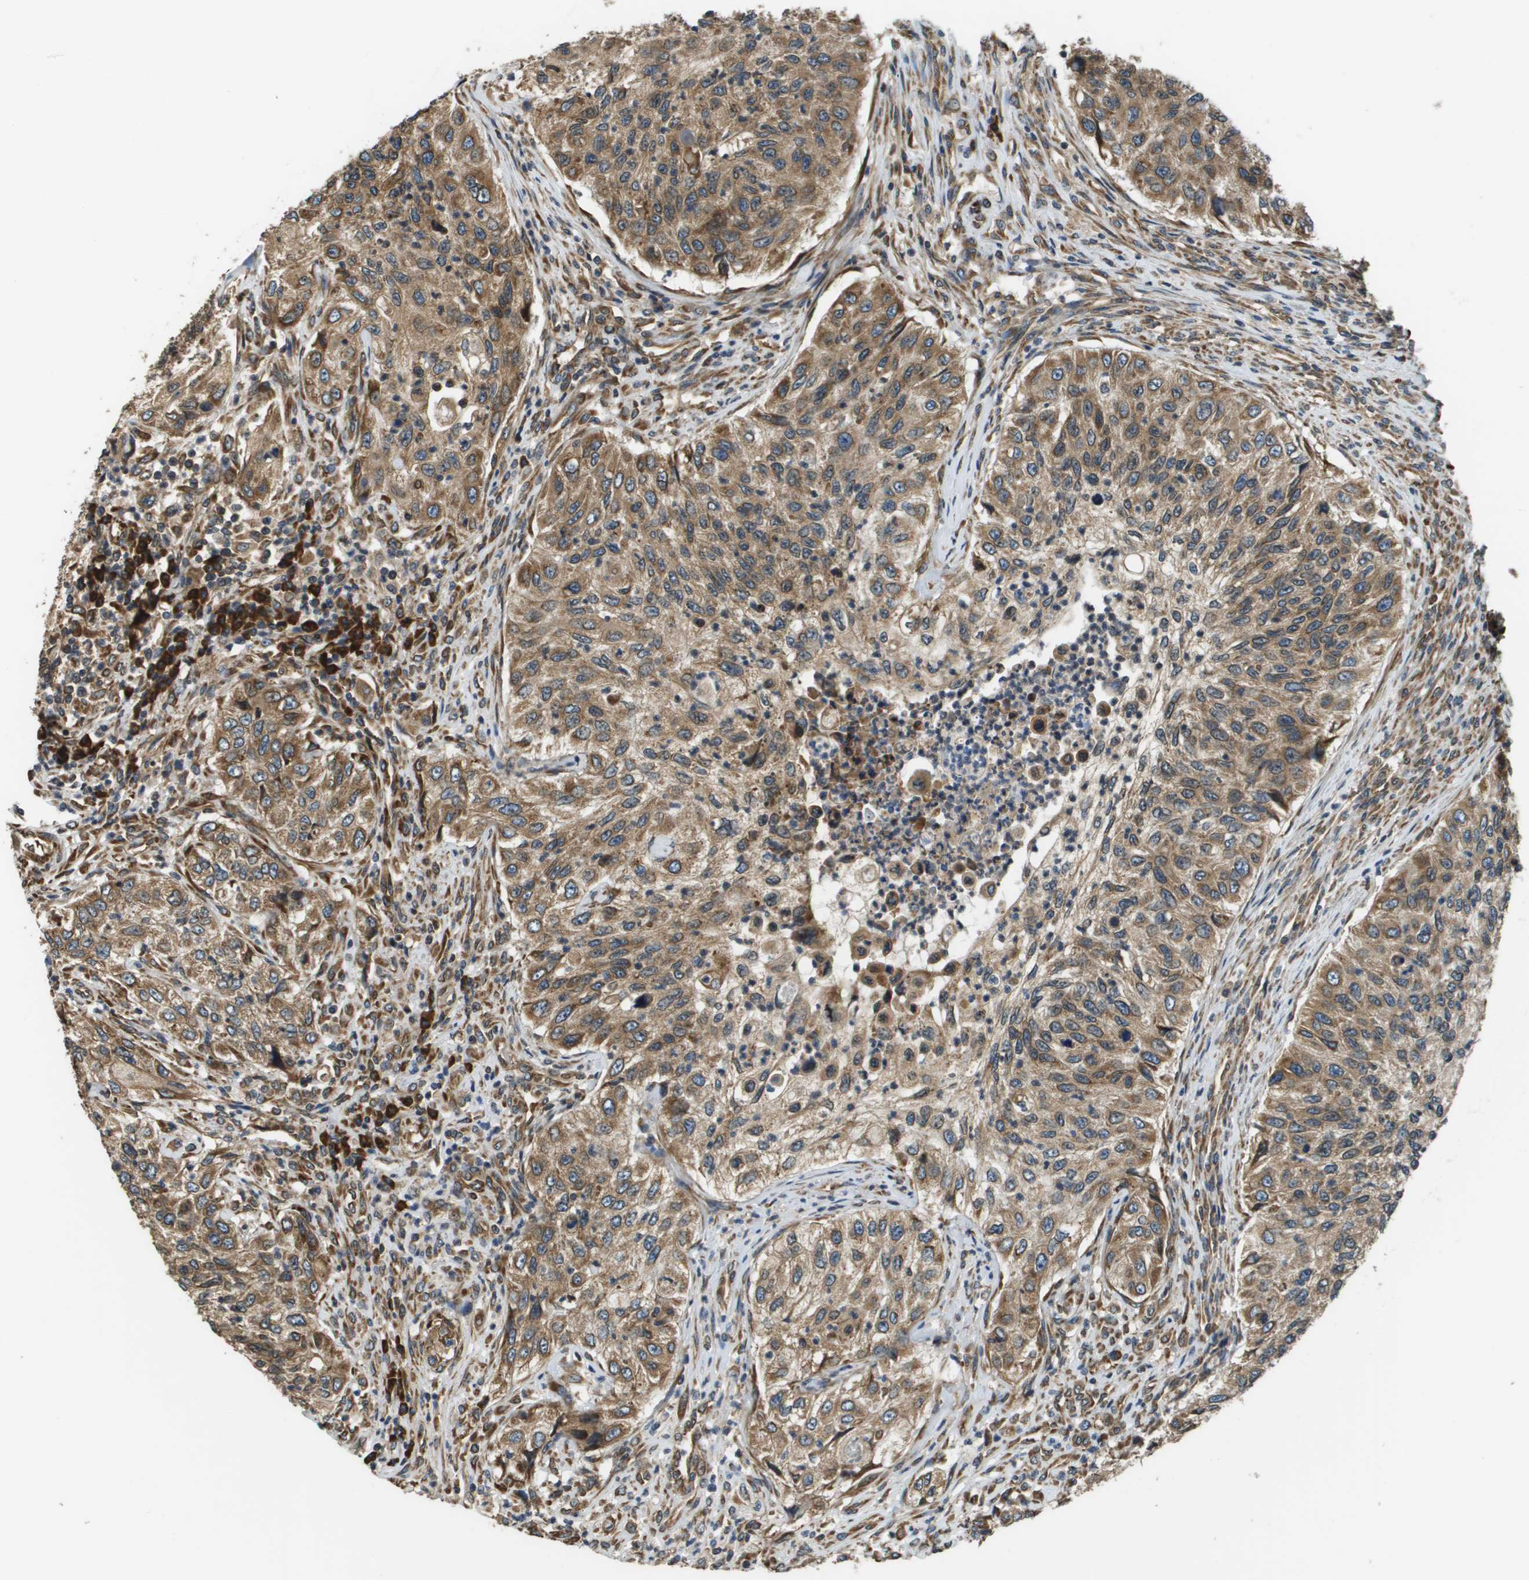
{"staining": {"intensity": "moderate", "quantity": ">75%", "location": "cytoplasmic/membranous"}, "tissue": "urothelial cancer", "cell_type": "Tumor cells", "image_type": "cancer", "snomed": [{"axis": "morphology", "description": "Urothelial carcinoma, High grade"}, {"axis": "topography", "description": "Urinary bladder"}], "caption": "The image displays immunohistochemical staining of urothelial cancer. There is moderate cytoplasmic/membranous staining is present in approximately >75% of tumor cells.", "gene": "SEC62", "patient": {"sex": "female", "age": 60}}